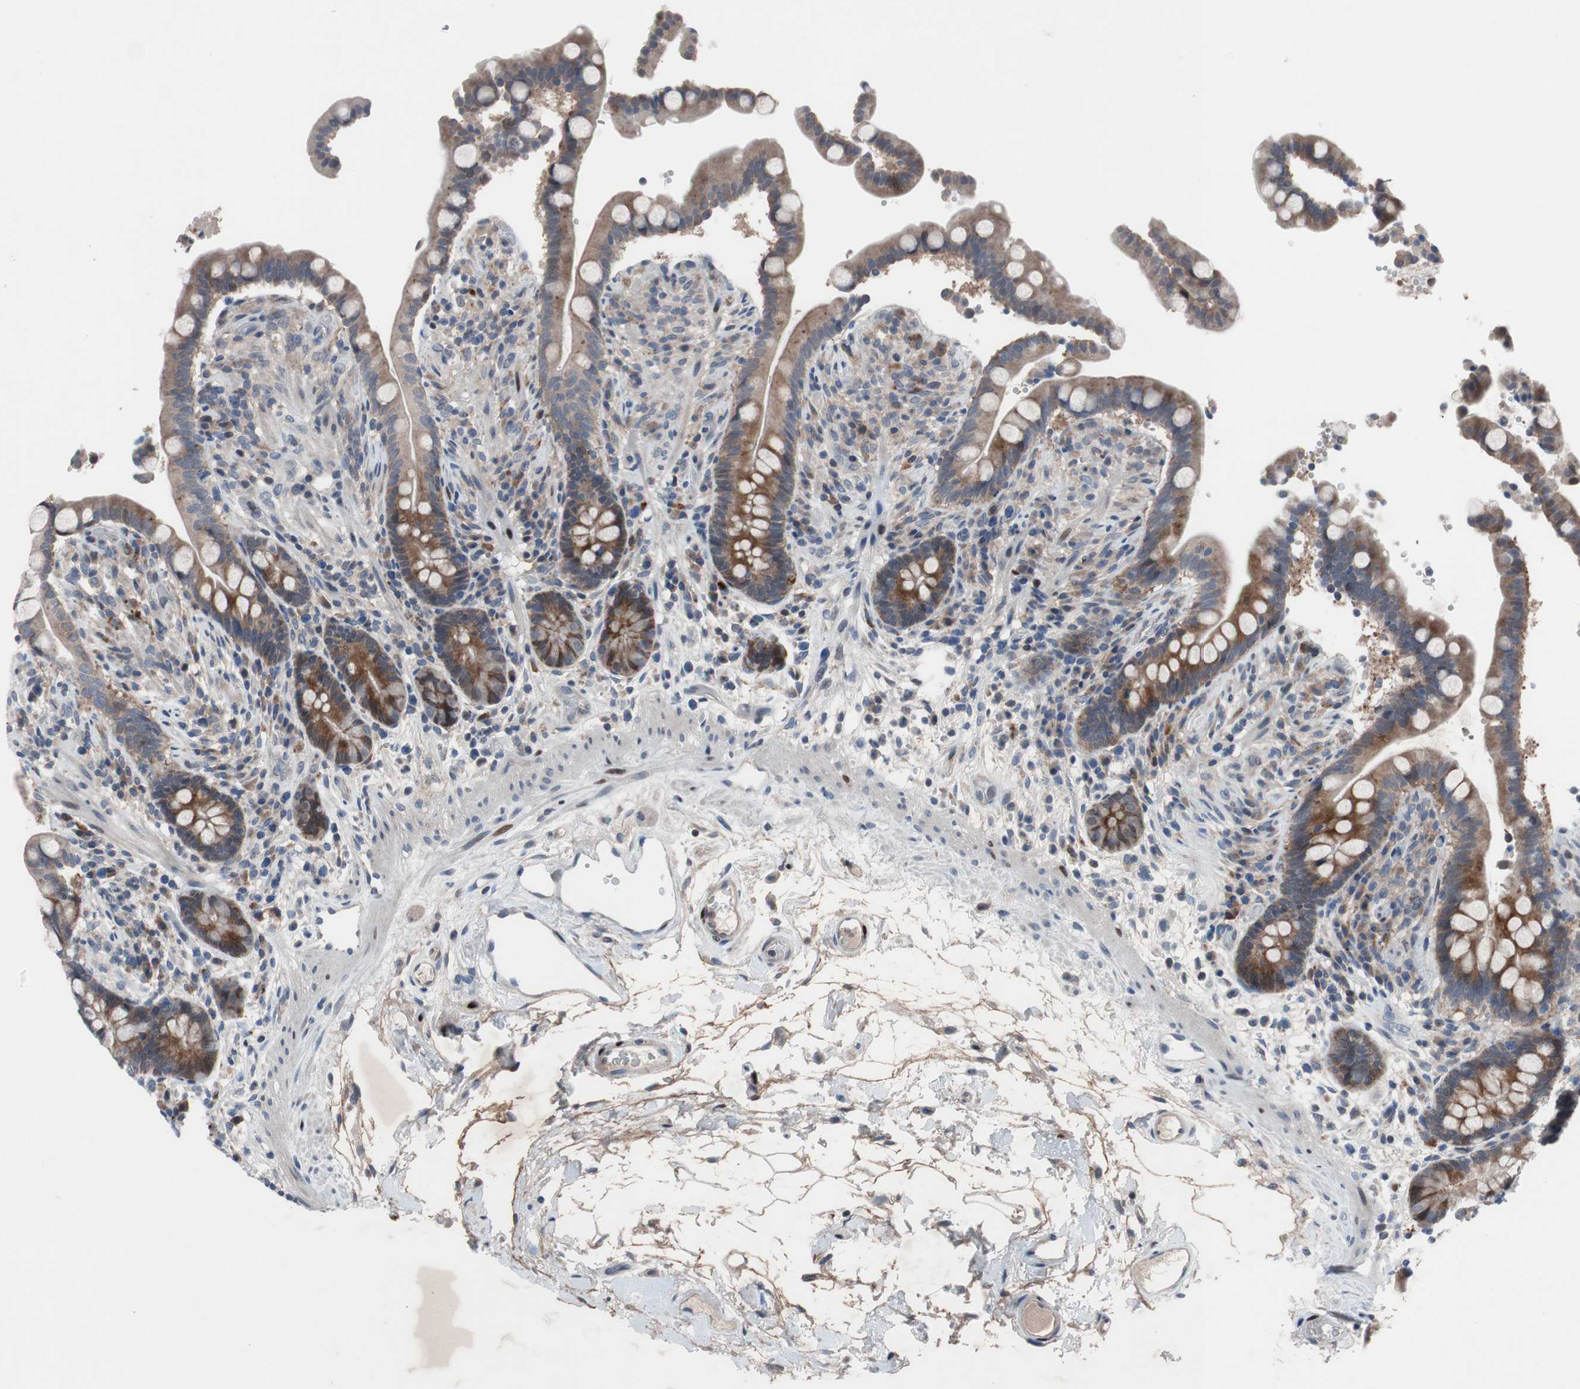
{"staining": {"intensity": "weak", "quantity": "25%-75%", "location": "cytoplasmic/membranous"}, "tissue": "colon", "cell_type": "Endothelial cells", "image_type": "normal", "snomed": [{"axis": "morphology", "description": "Normal tissue, NOS"}, {"axis": "topography", "description": "Colon"}], "caption": "Immunohistochemical staining of normal colon exhibits low levels of weak cytoplasmic/membranous staining in about 25%-75% of endothelial cells.", "gene": "MUTYH", "patient": {"sex": "male", "age": 73}}